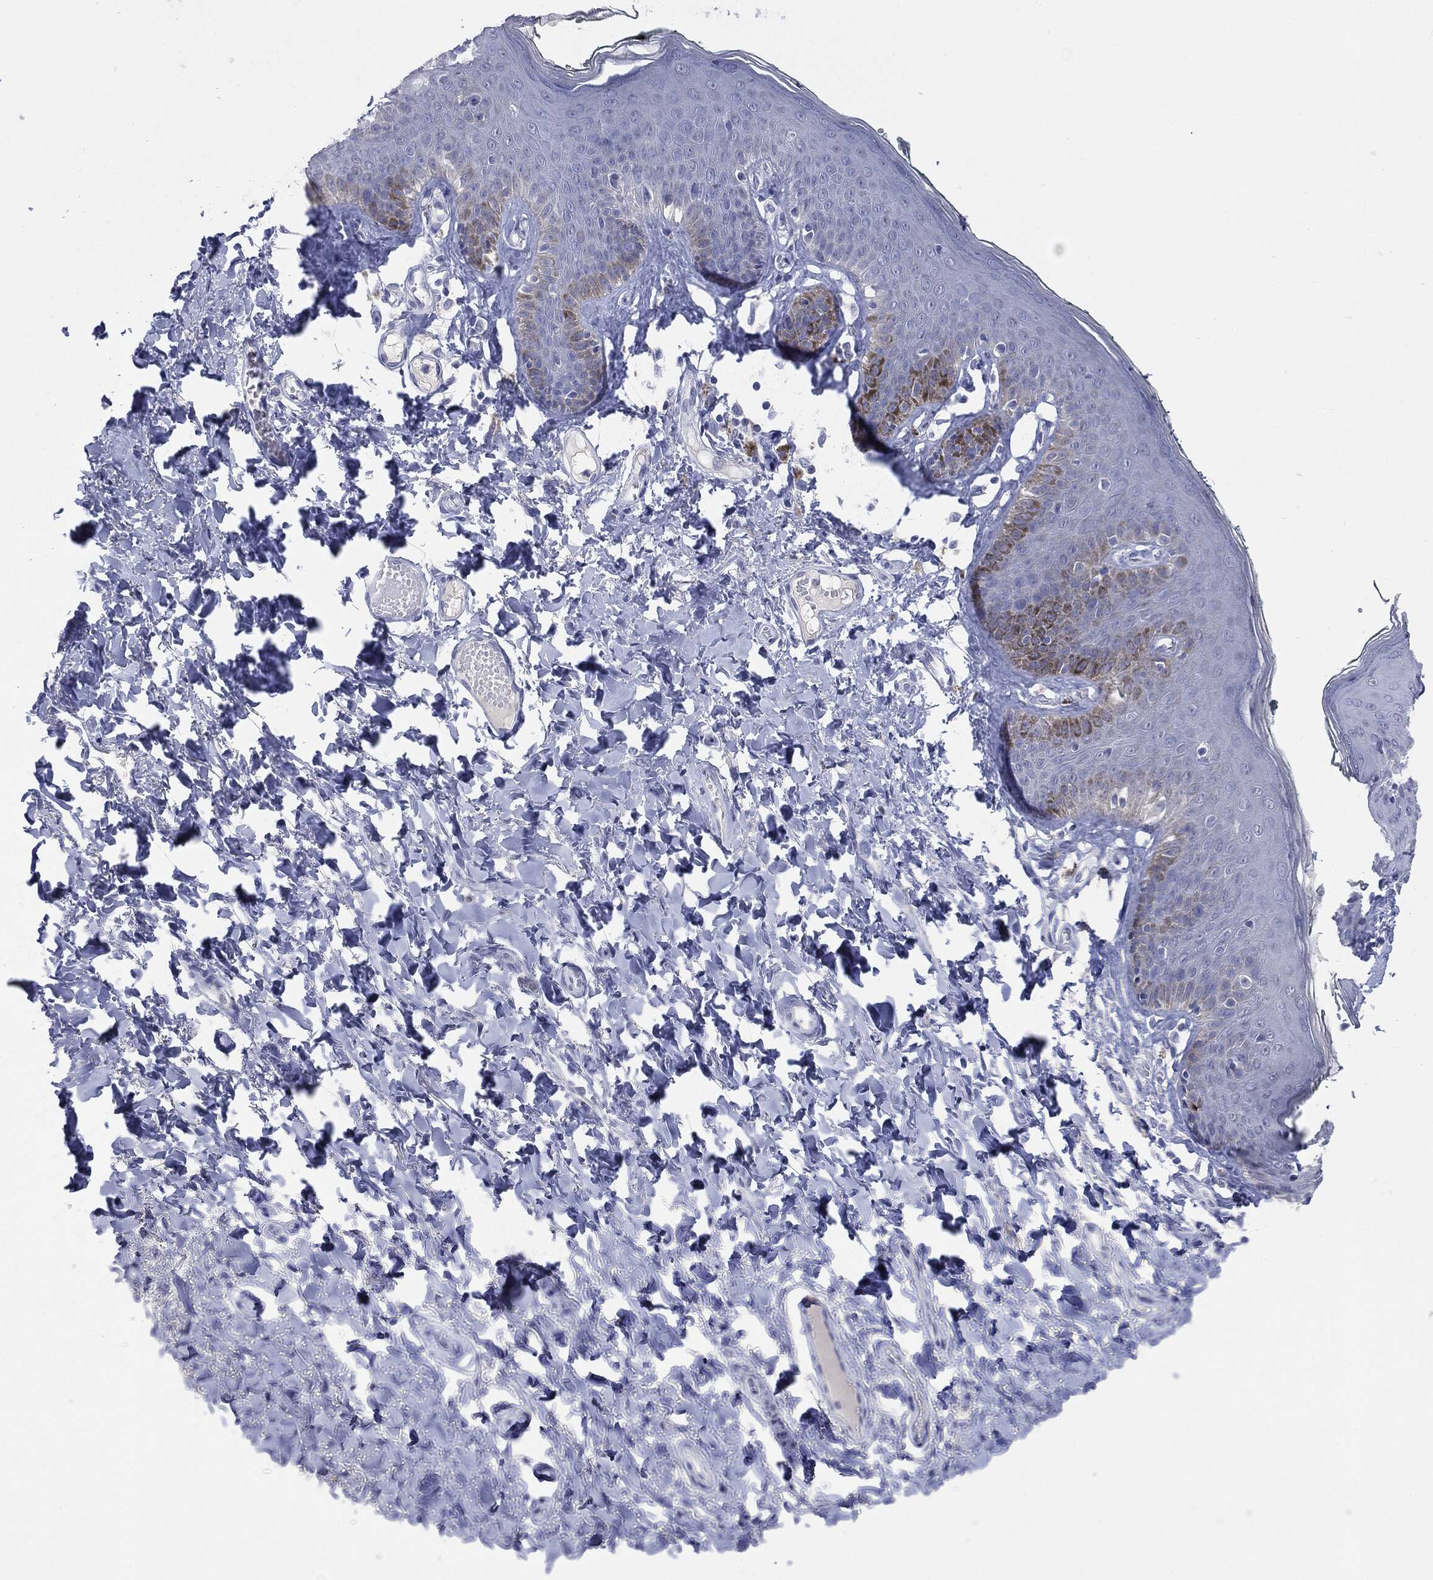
{"staining": {"intensity": "negative", "quantity": "none", "location": "none"}, "tissue": "vagina", "cell_type": "Squamous epithelial cells", "image_type": "normal", "snomed": [{"axis": "morphology", "description": "Normal tissue, NOS"}, {"axis": "topography", "description": "Vagina"}], "caption": "This is an IHC micrograph of benign human vagina. There is no positivity in squamous epithelial cells.", "gene": "TSHB", "patient": {"sex": "female", "age": 66}}